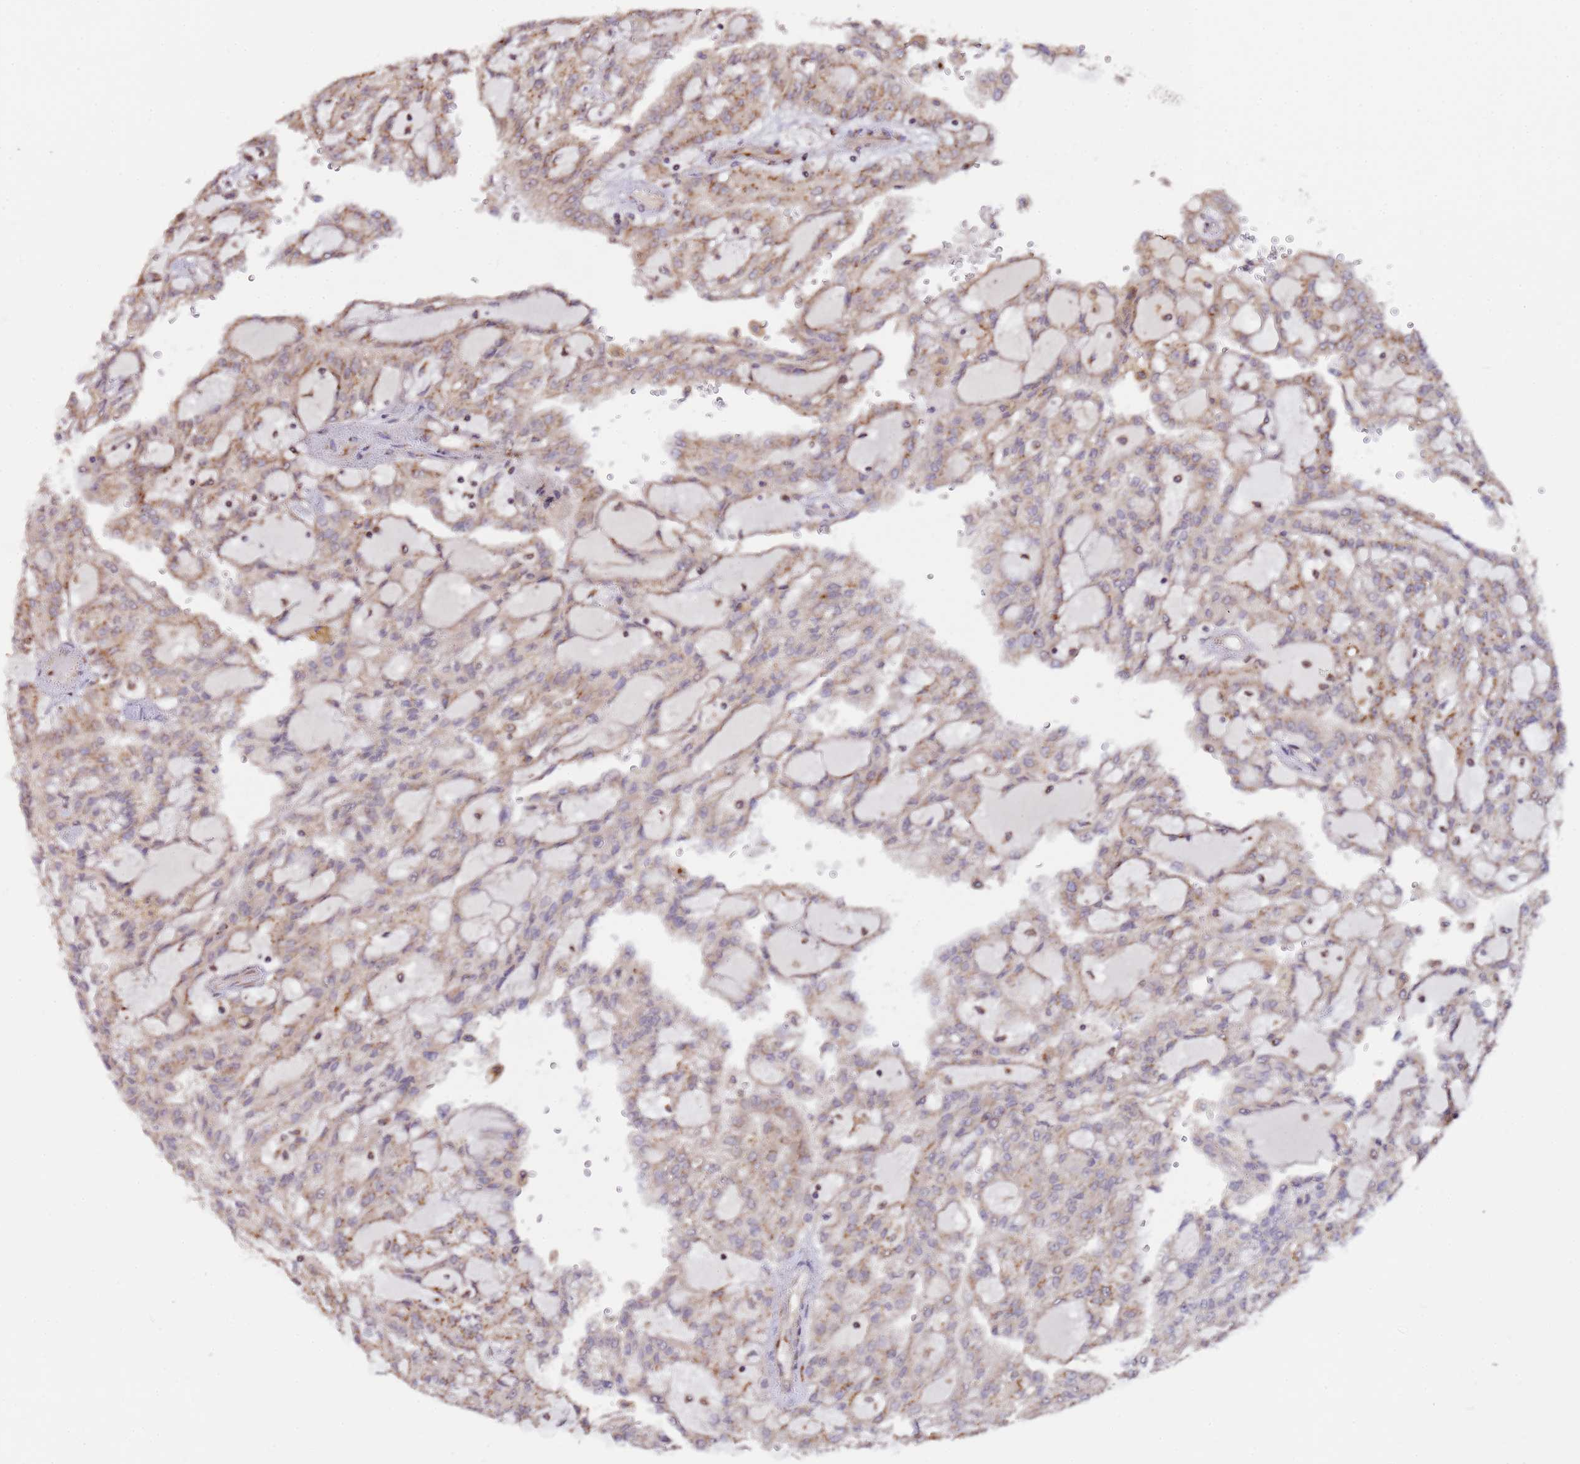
{"staining": {"intensity": "moderate", "quantity": "<25%", "location": "cytoplasmic/membranous"}, "tissue": "renal cancer", "cell_type": "Tumor cells", "image_type": "cancer", "snomed": [{"axis": "morphology", "description": "Adenocarcinoma, NOS"}, {"axis": "topography", "description": "Kidney"}], "caption": "IHC of human renal cancer (adenocarcinoma) displays low levels of moderate cytoplasmic/membranous expression in approximately <25% of tumor cells.", "gene": "MRPL49", "patient": {"sex": "male", "age": 63}}